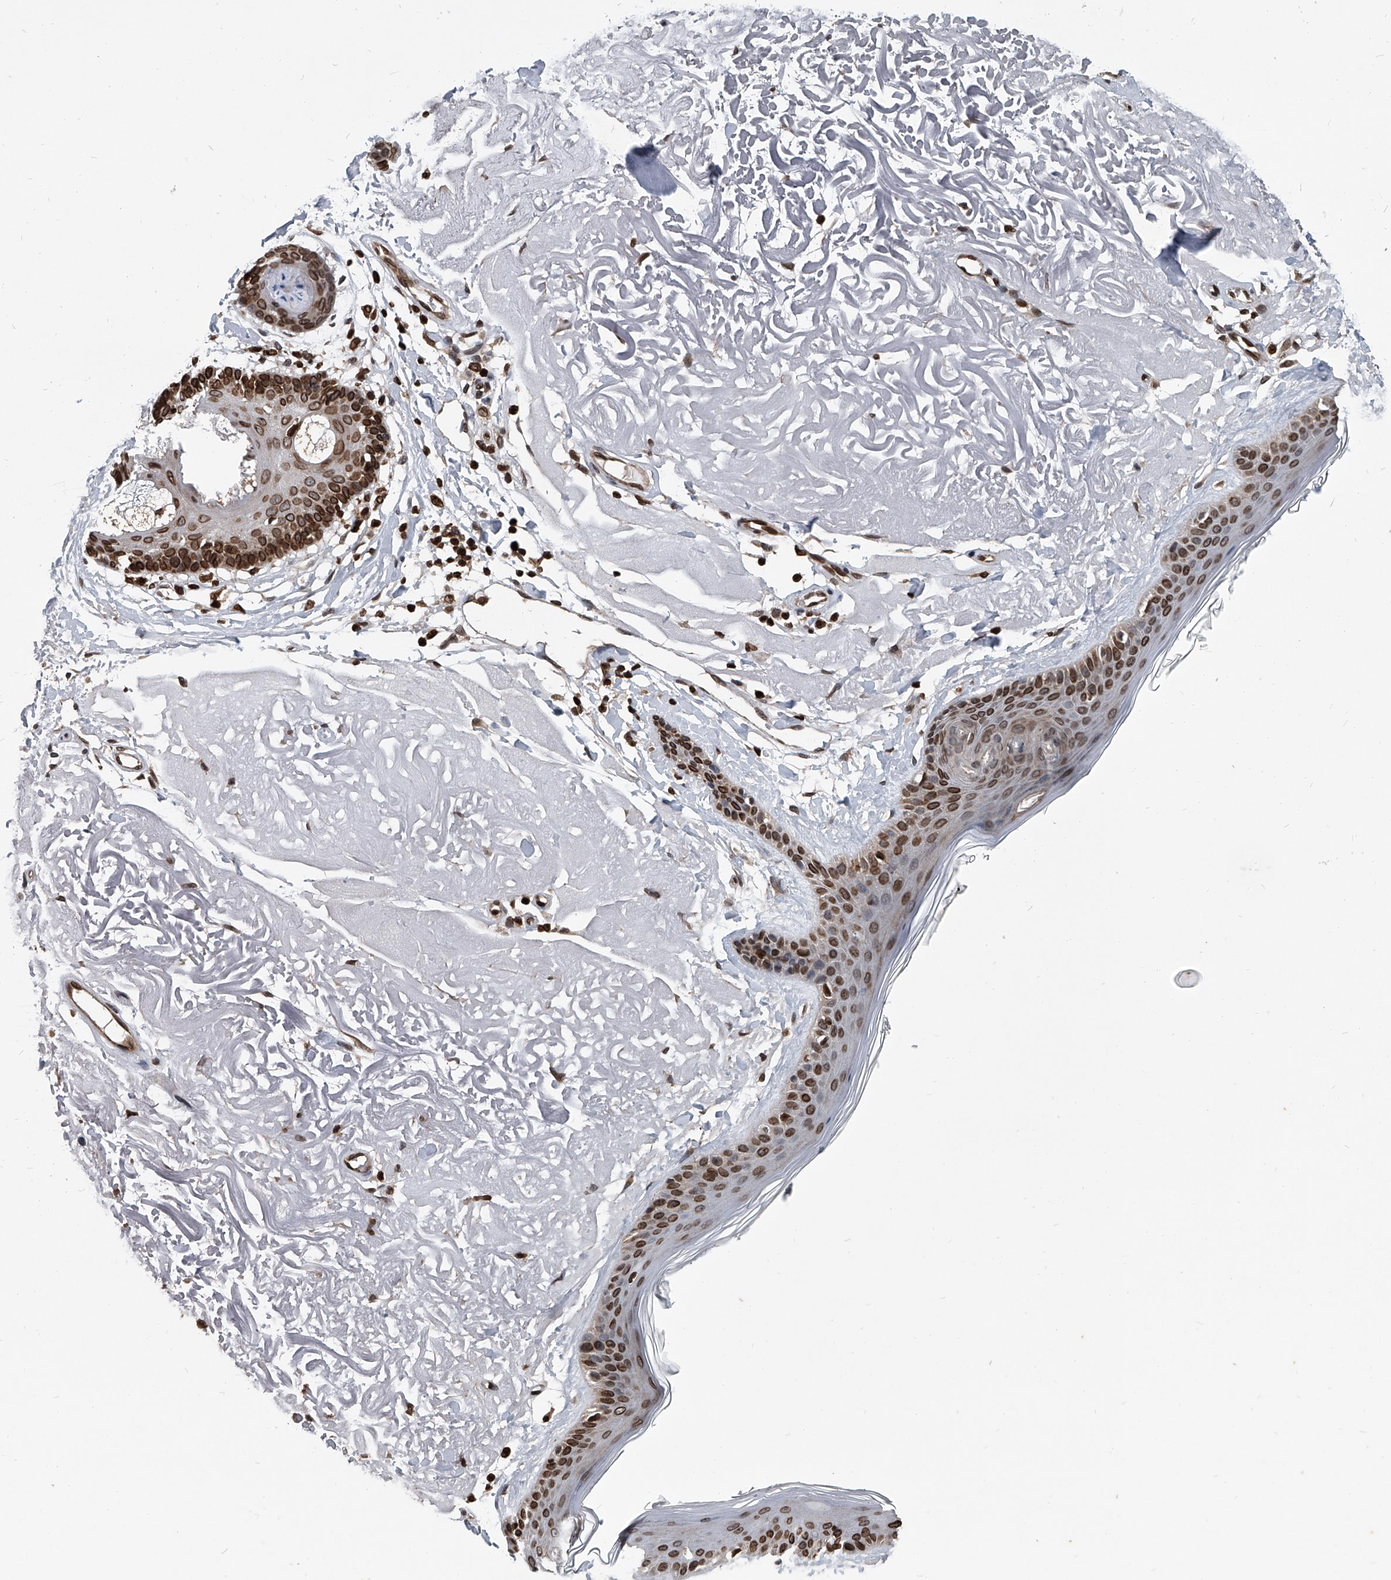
{"staining": {"intensity": "strong", "quantity": ">75%", "location": "cytoplasmic/membranous,nuclear"}, "tissue": "skin", "cell_type": "Fibroblasts", "image_type": "normal", "snomed": [{"axis": "morphology", "description": "Normal tissue, NOS"}, {"axis": "topography", "description": "Skin"}, {"axis": "topography", "description": "Skeletal muscle"}], "caption": "Normal skin reveals strong cytoplasmic/membranous,nuclear staining in approximately >75% of fibroblasts.", "gene": "PHF20", "patient": {"sex": "male", "age": 83}}